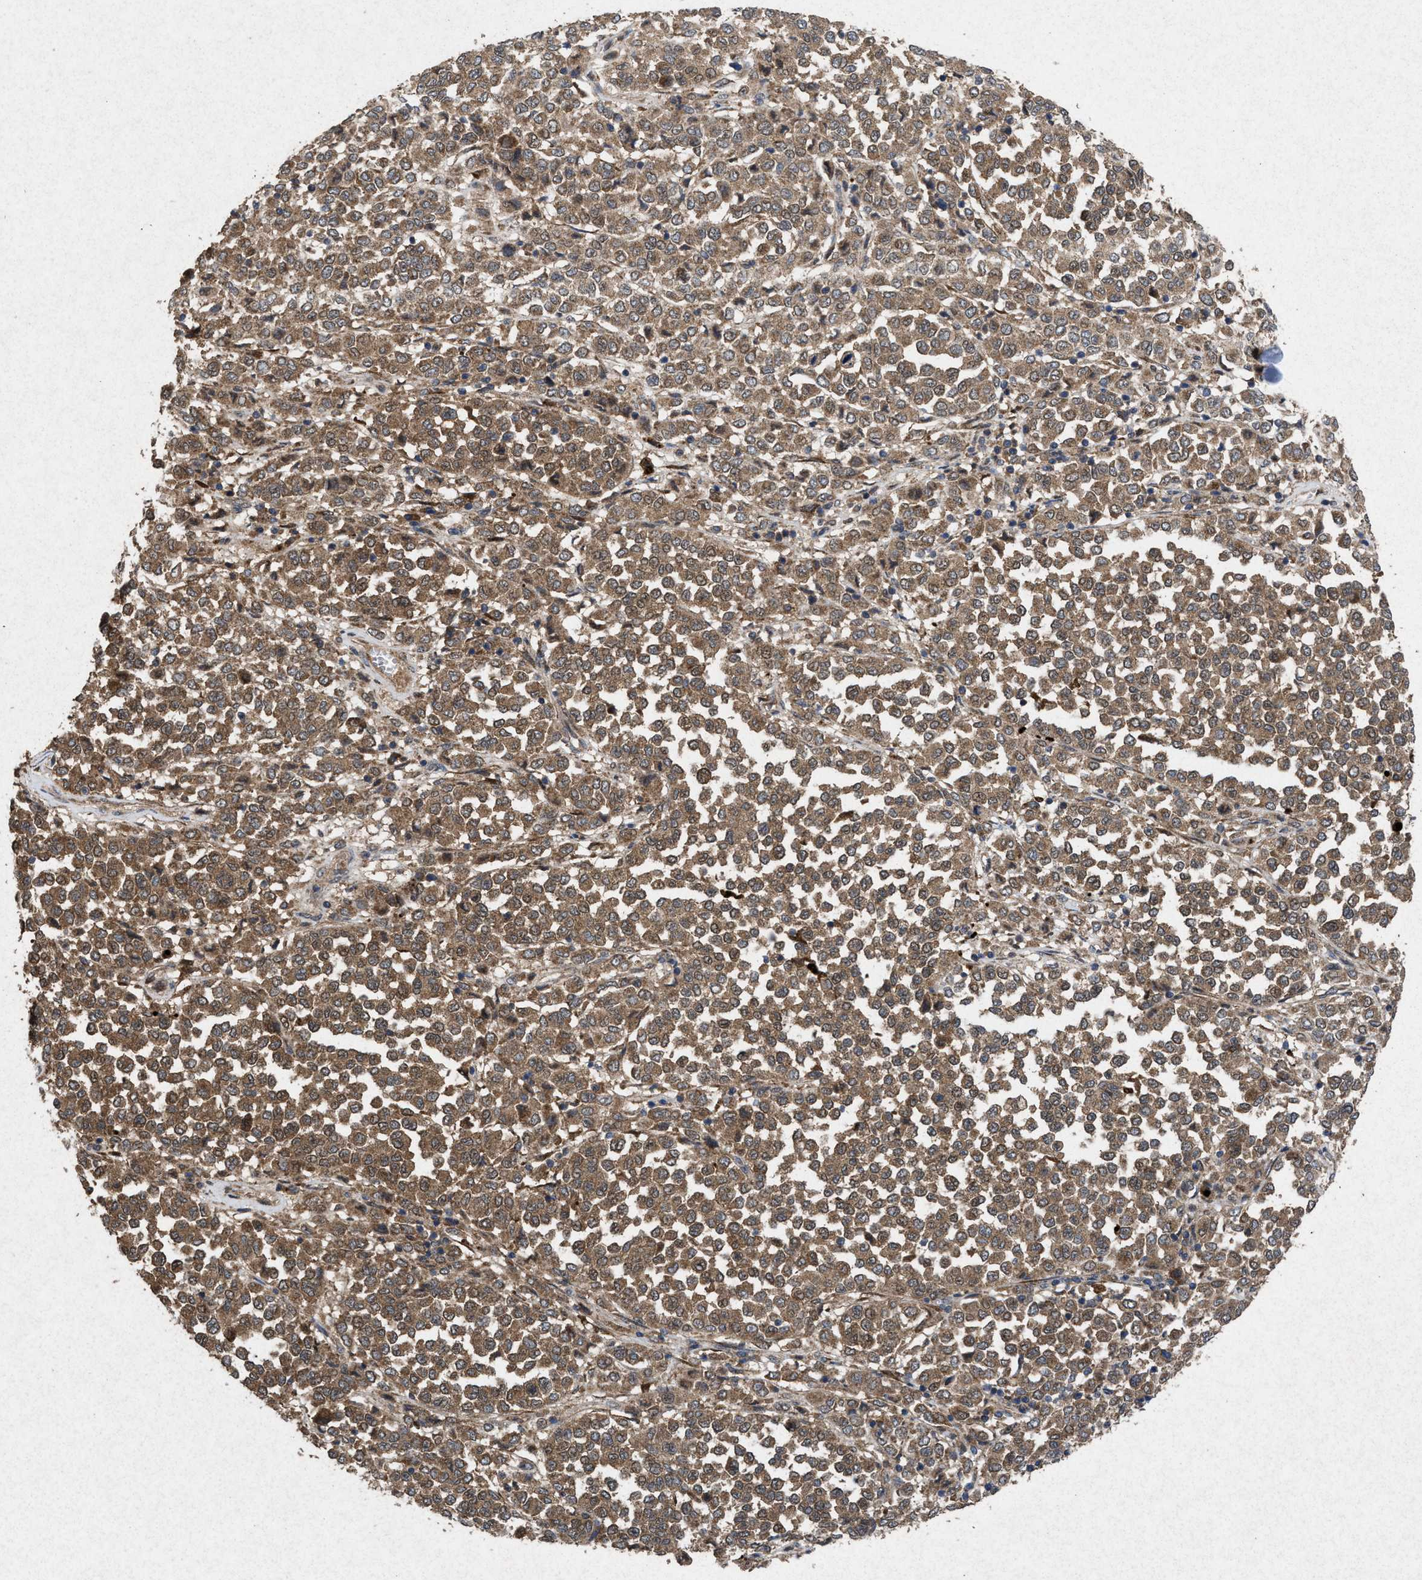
{"staining": {"intensity": "moderate", "quantity": ">75%", "location": "cytoplasmic/membranous"}, "tissue": "melanoma", "cell_type": "Tumor cells", "image_type": "cancer", "snomed": [{"axis": "morphology", "description": "Malignant melanoma, Metastatic site"}, {"axis": "topography", "description": "Pancreas"}], "caption": "Protein staining exhibits moderate cytoplasmic/membranous expression in approximately >75% of tumor cells in malignant melanoma (metastatic site).", "gene": "MSI2", "patient": {"sex": "female", "age": 30}}